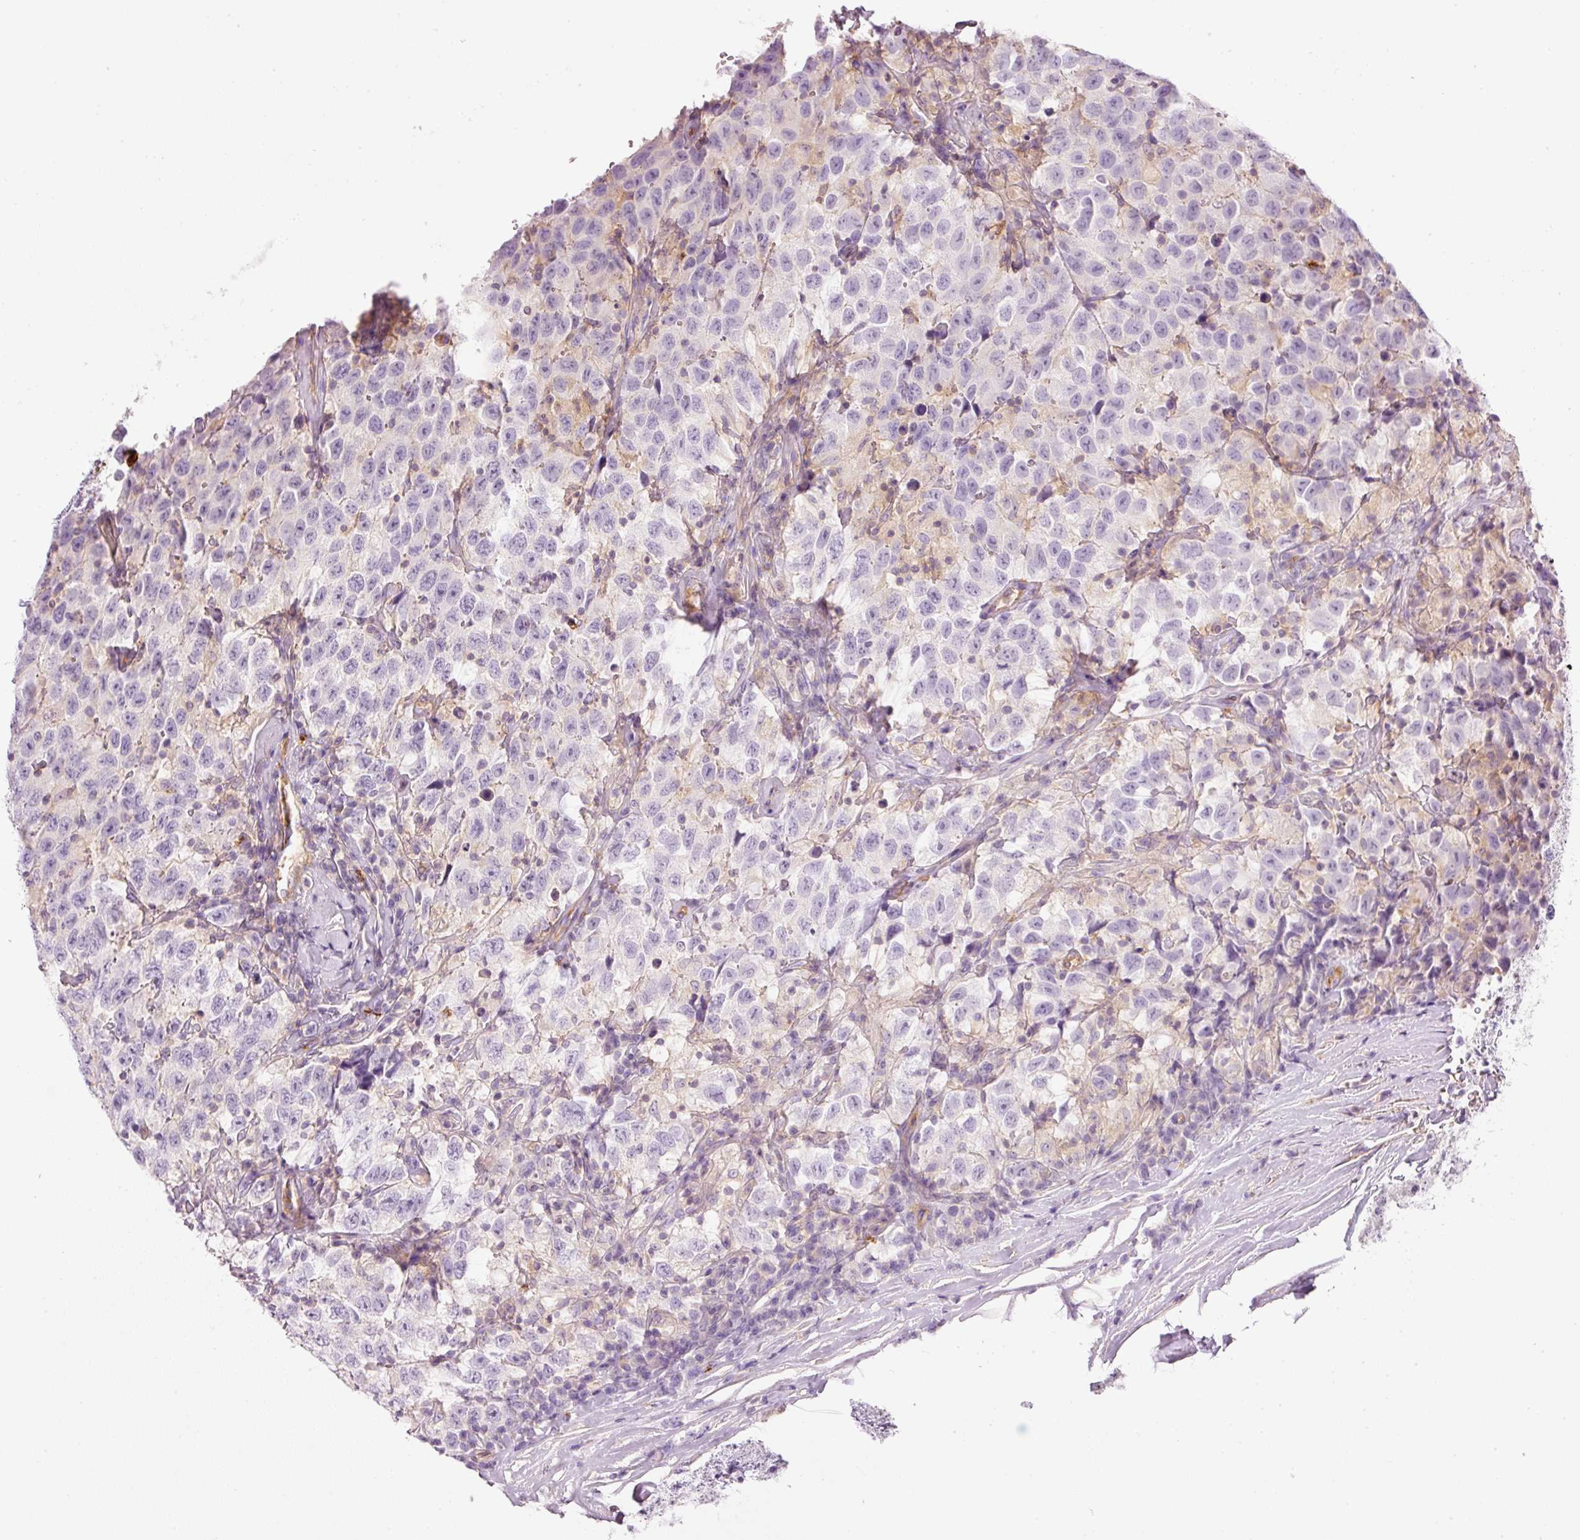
{"staining": {"intensity": "negative", "quantity": "none", "location": "none"}, "tissue": "testis cancer", "cell_type": "Tumor cells", "image_type": "cancer", "snomed": [{"axis": "morphology", "description": "Seminoma, NOS"}, {"axis": "topography", "description": "Testis"}], "caption": "An immunohistochemistry (IHC) image of testis seminoma is shown. There is no staining in tumor cells of testis seminoma.", "gene": "MAP3K3", "patient": {"sex": "male", "age": 41}}